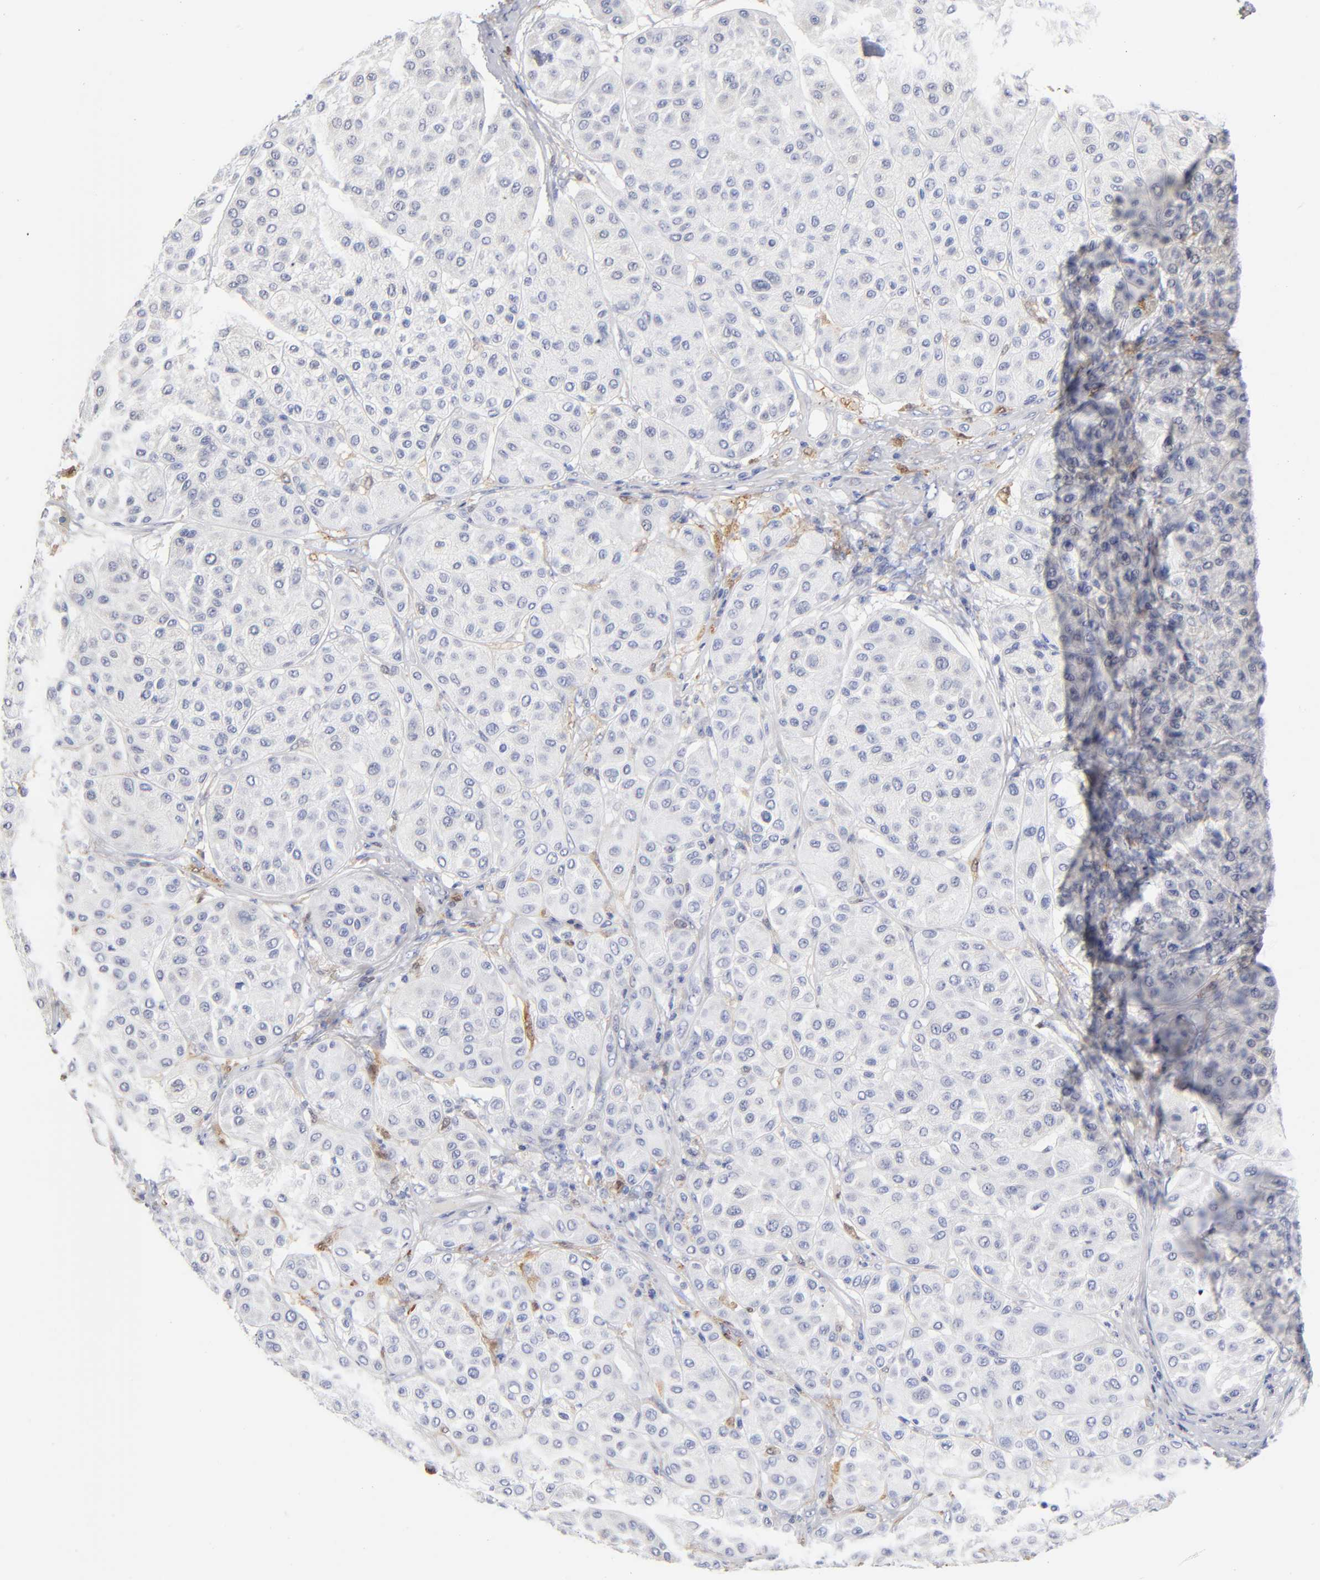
{"staining": {"intensity": "negative", "quantity": "none", "location": "none"}, "tissue": "melanoma", "cell_type": "Tumor cells", "image_type": "cancer", "snomed": [{"axis": "morphology", "description": "Normal tissue, NOS"}, {"axis": "morphology", "description": "Malignant melanoma, Metastatic site"}, {"axis": "topography", "description": "Skin"}], "caption": "Tumor cells are negative for protein expression in human malignant melanoma (metastatic site). (DAB IHC visualized using brightfield microscopy, high magnification).", "gene": "PTP4A1", "patient": {"sex": "male", "age": 41}}